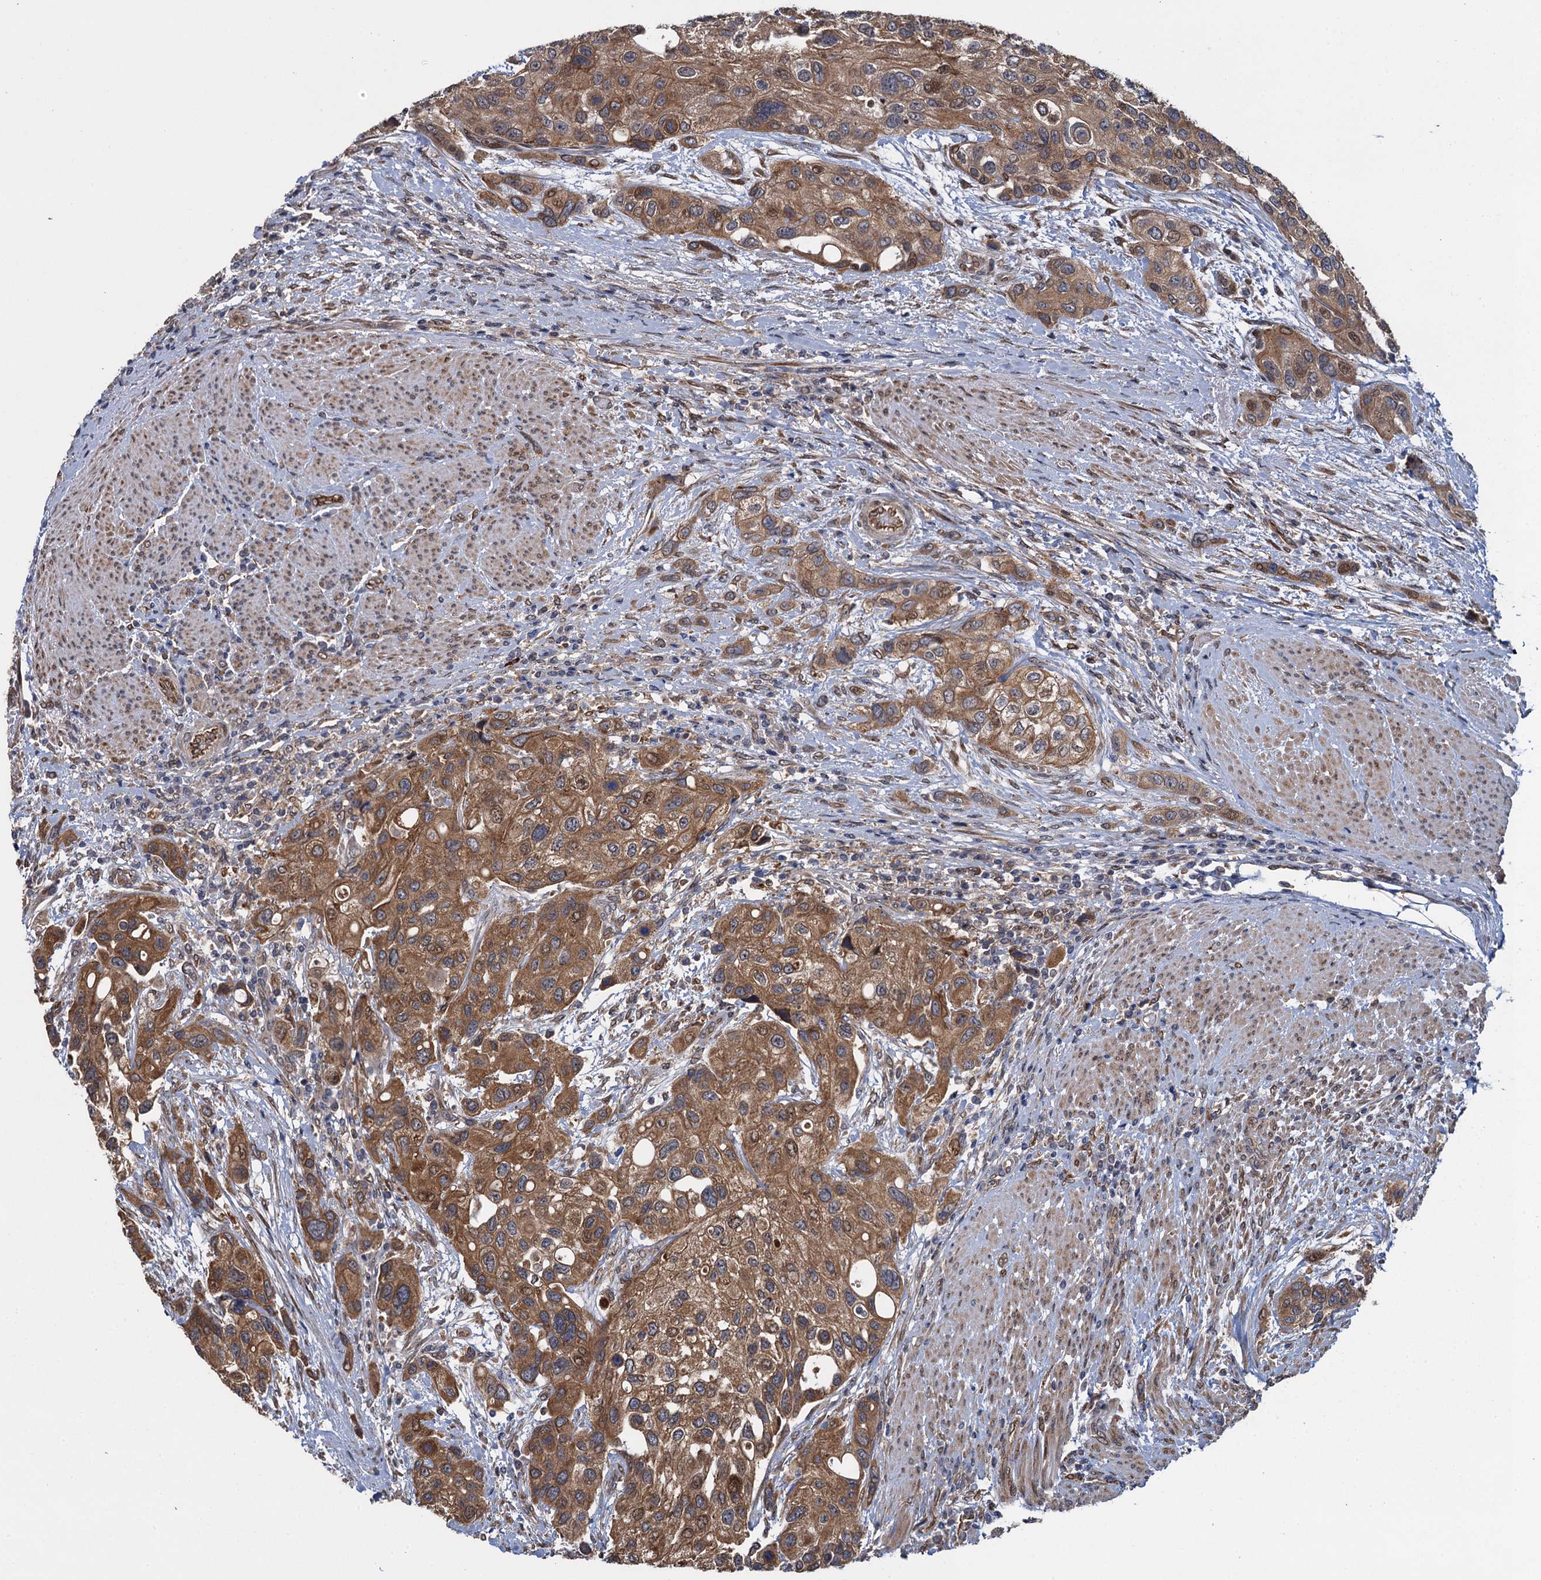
{"staining": {"intensity": "moderate", "quantity": ">75%", "location": "cytoplasmic/membranous"}, "tissue": "urothelial cancer", "cell_type": "Tumor cells", "image_type": "cancer", "snomed": [{"axis": "morphology", "description": "Normal tissue, NOS"}, {"axis": "morphology", "description": "Urothelial carcinoma, High grade"}, {"axis": "topography", "description": "Vascular tissue"}, {"axis": "topography", "description": "Urinary bladder"}], "caption": "Human urothelial cancer stained with a protein marker displays moderate staining in tumor cells.", "gene": "EVX2", "patient": {"sex": "female", "age": 56}}